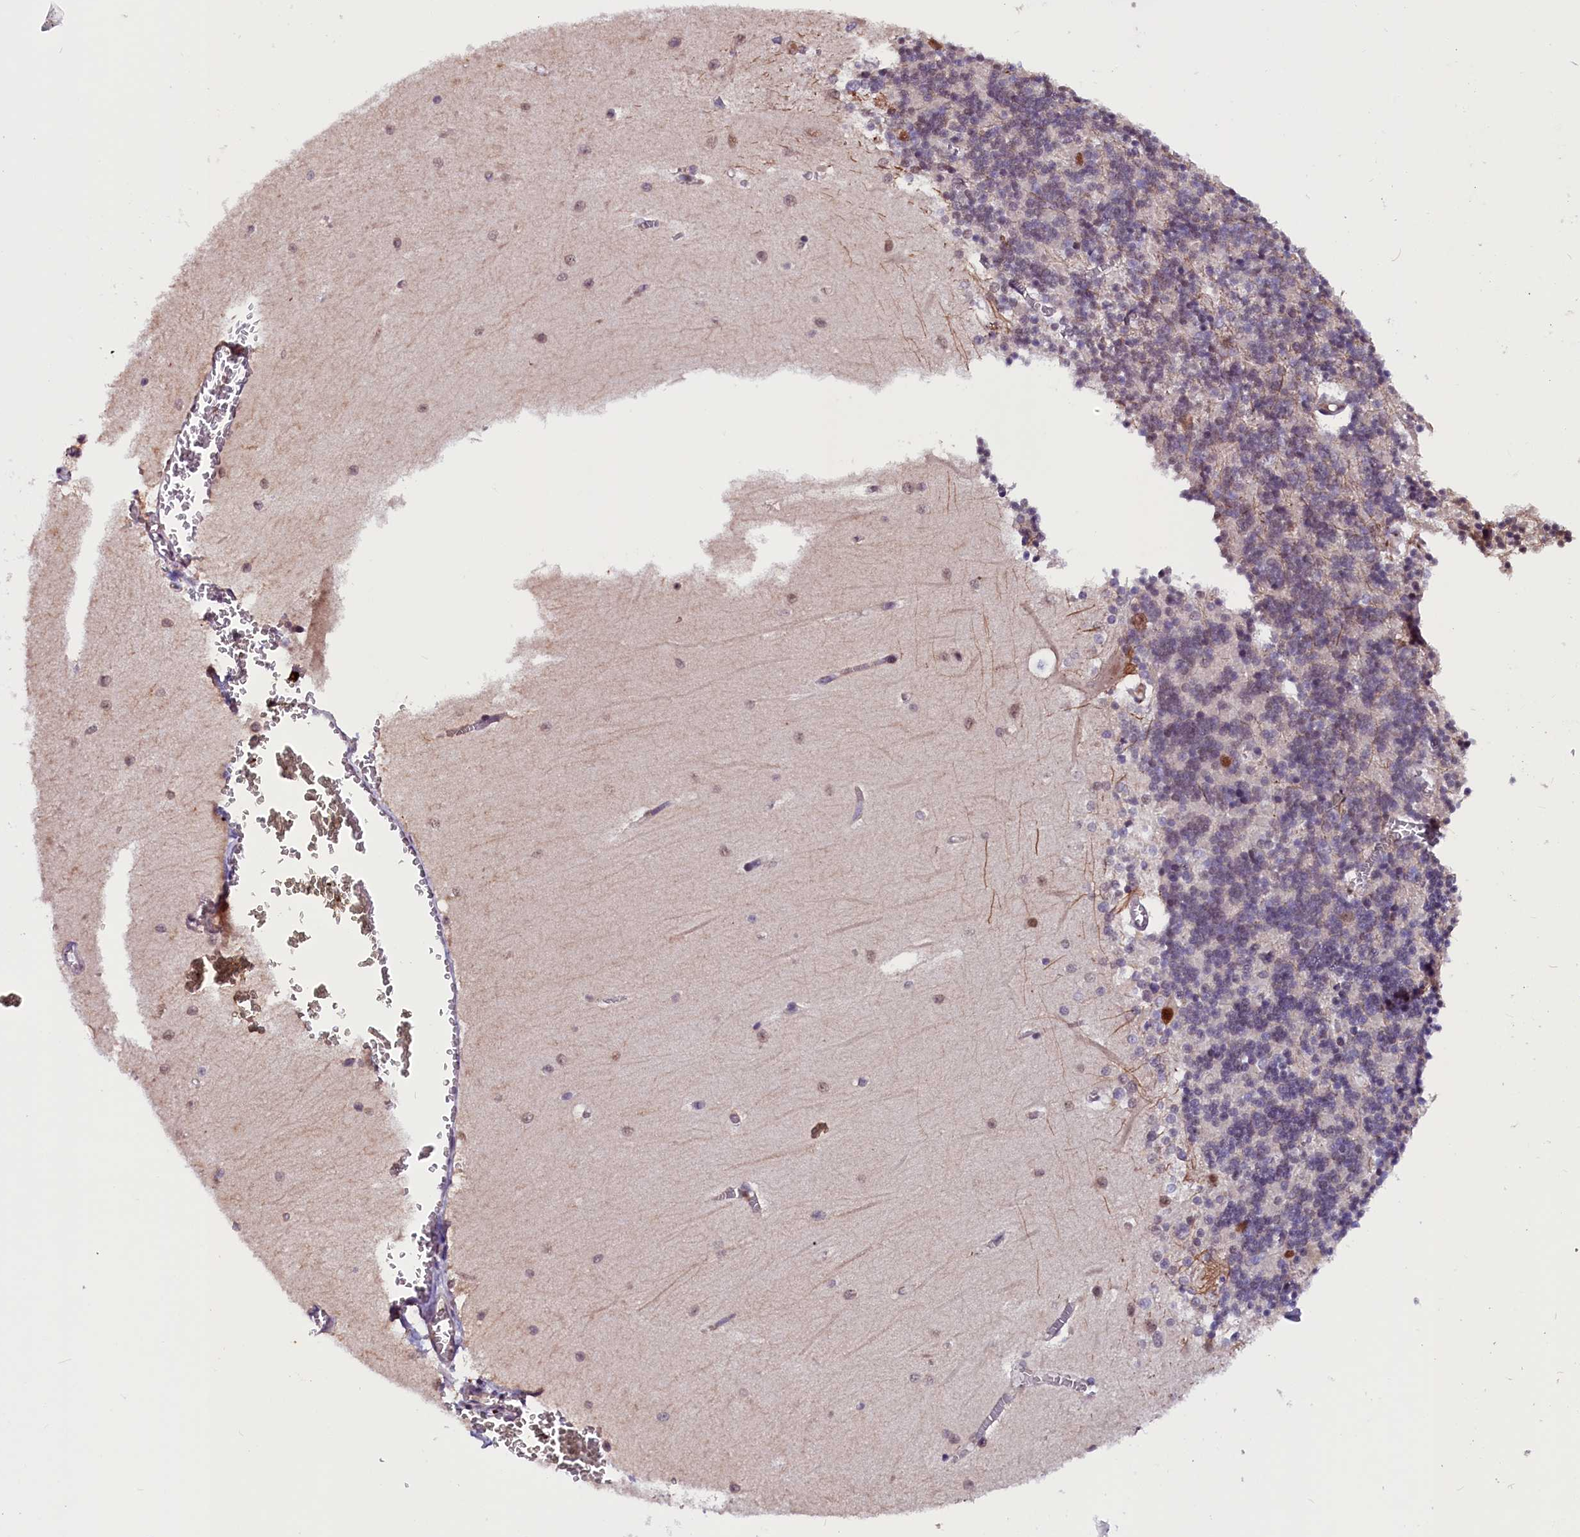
{"staining": {"intensity": "negative", "quantity": "none", "location": "none"}, "tissue": "cerebellum", "cell_type": "Cells in granular layer", "image_type": "normal", "snomed": [{"axis": "morphology", "description": "Normal tissue, NOS"}, {"axis": "topography", "description": "Cerebellum"}], "caption": "A photomicrograph of human cerebellum is negative for staining in cells in granular layer.", "gene": "RNMT", "patient": {"sex": "male", "age": 37}}